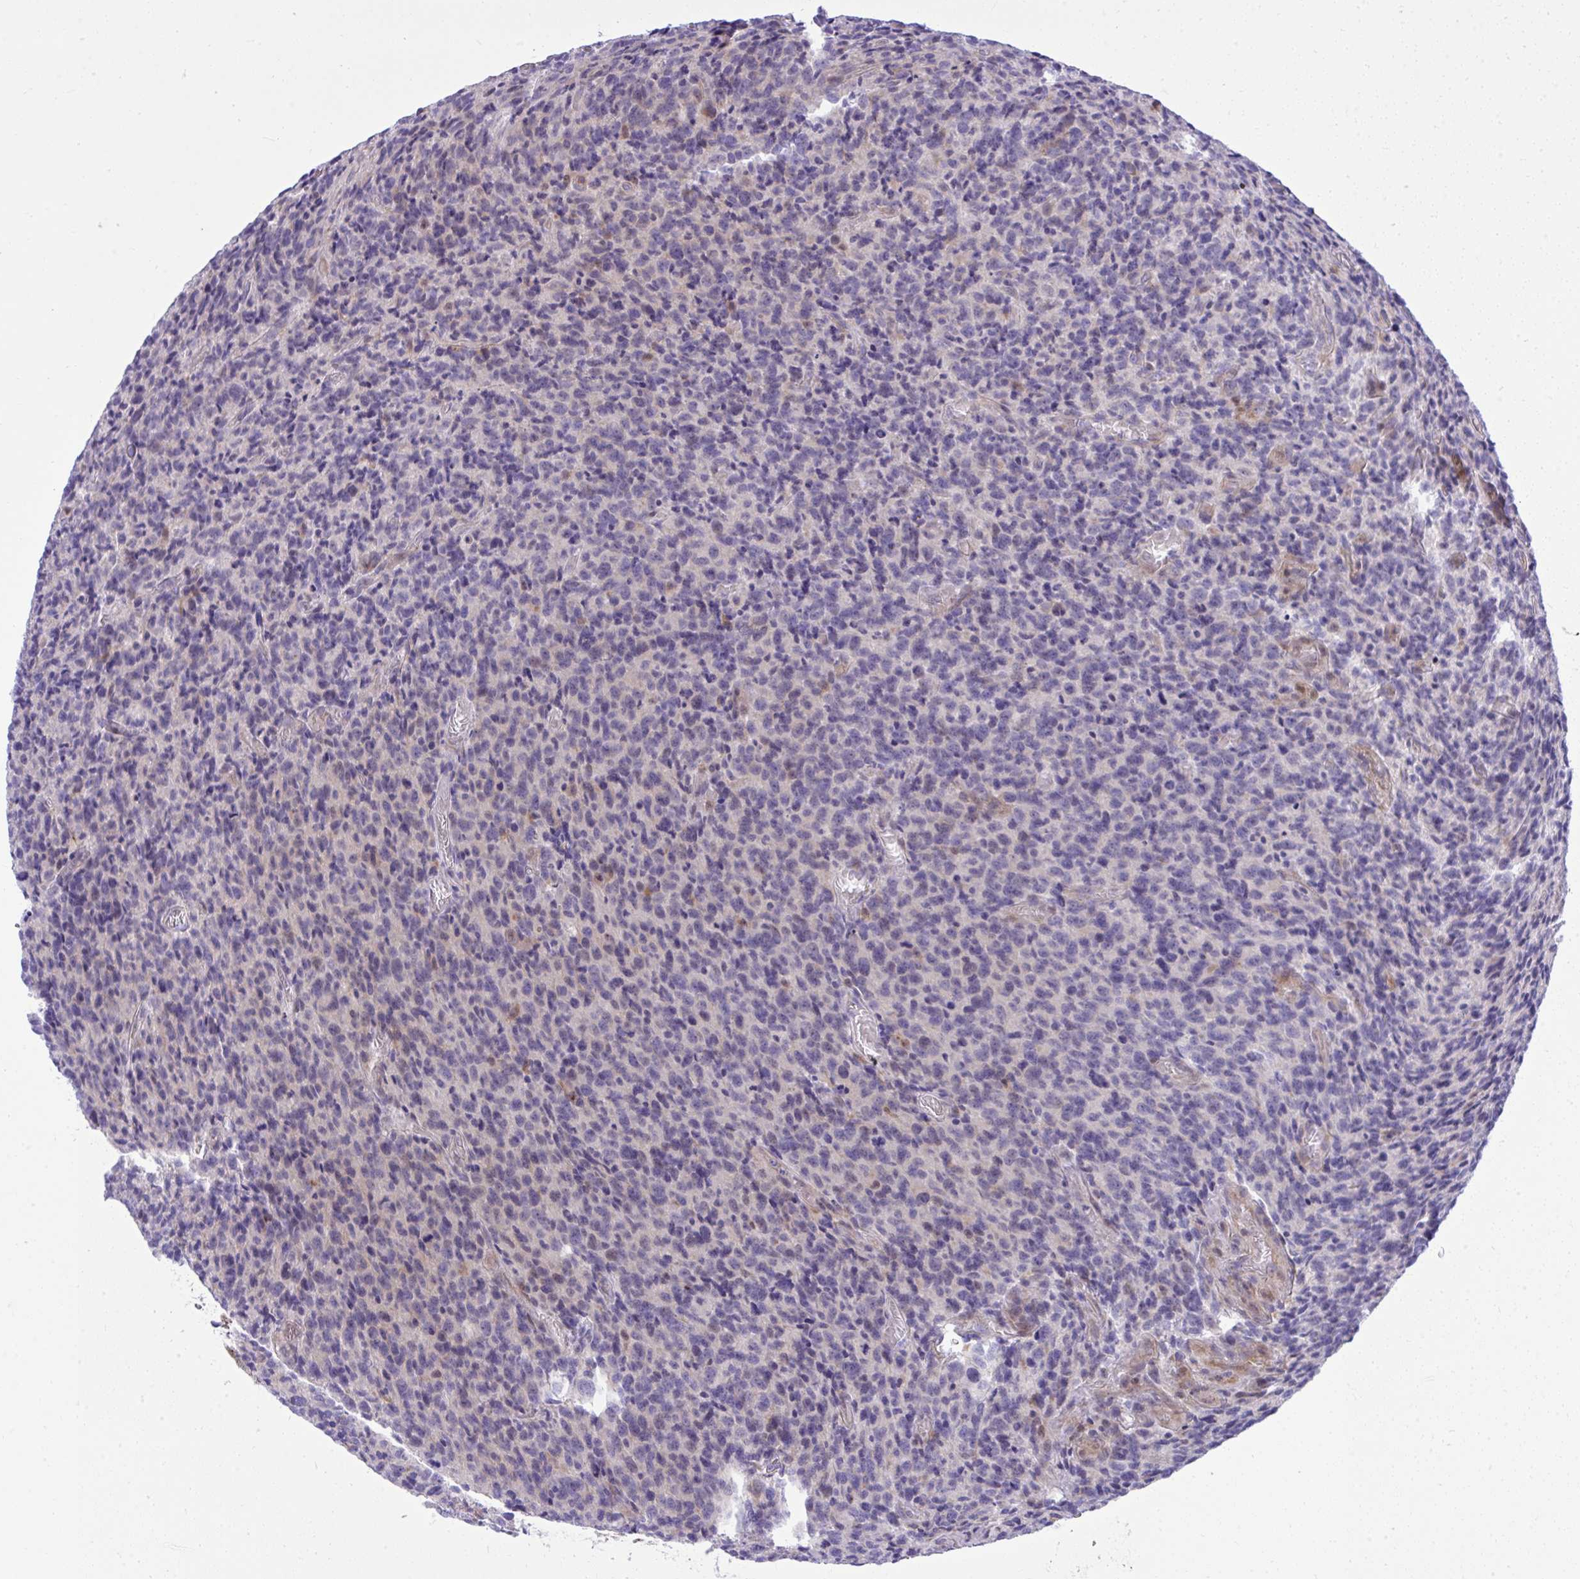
{"staining": {"intensity": "negative", "quantity": "none", "location": "none"}, "tissue": "glioma", "cell_type": "Tumor cells", "image_type": "cancer", "snomed": [{"axis": "morphology", "description": "Glioma, malignant, High grade"}, {"axis": "topography", "description": "Brain"}], "caption": "Histopathology image shows no protein positivity in tumor cells of glioma tissue.", "gene": "GRK4", "patient": {"sex": "male", "age": 76}}